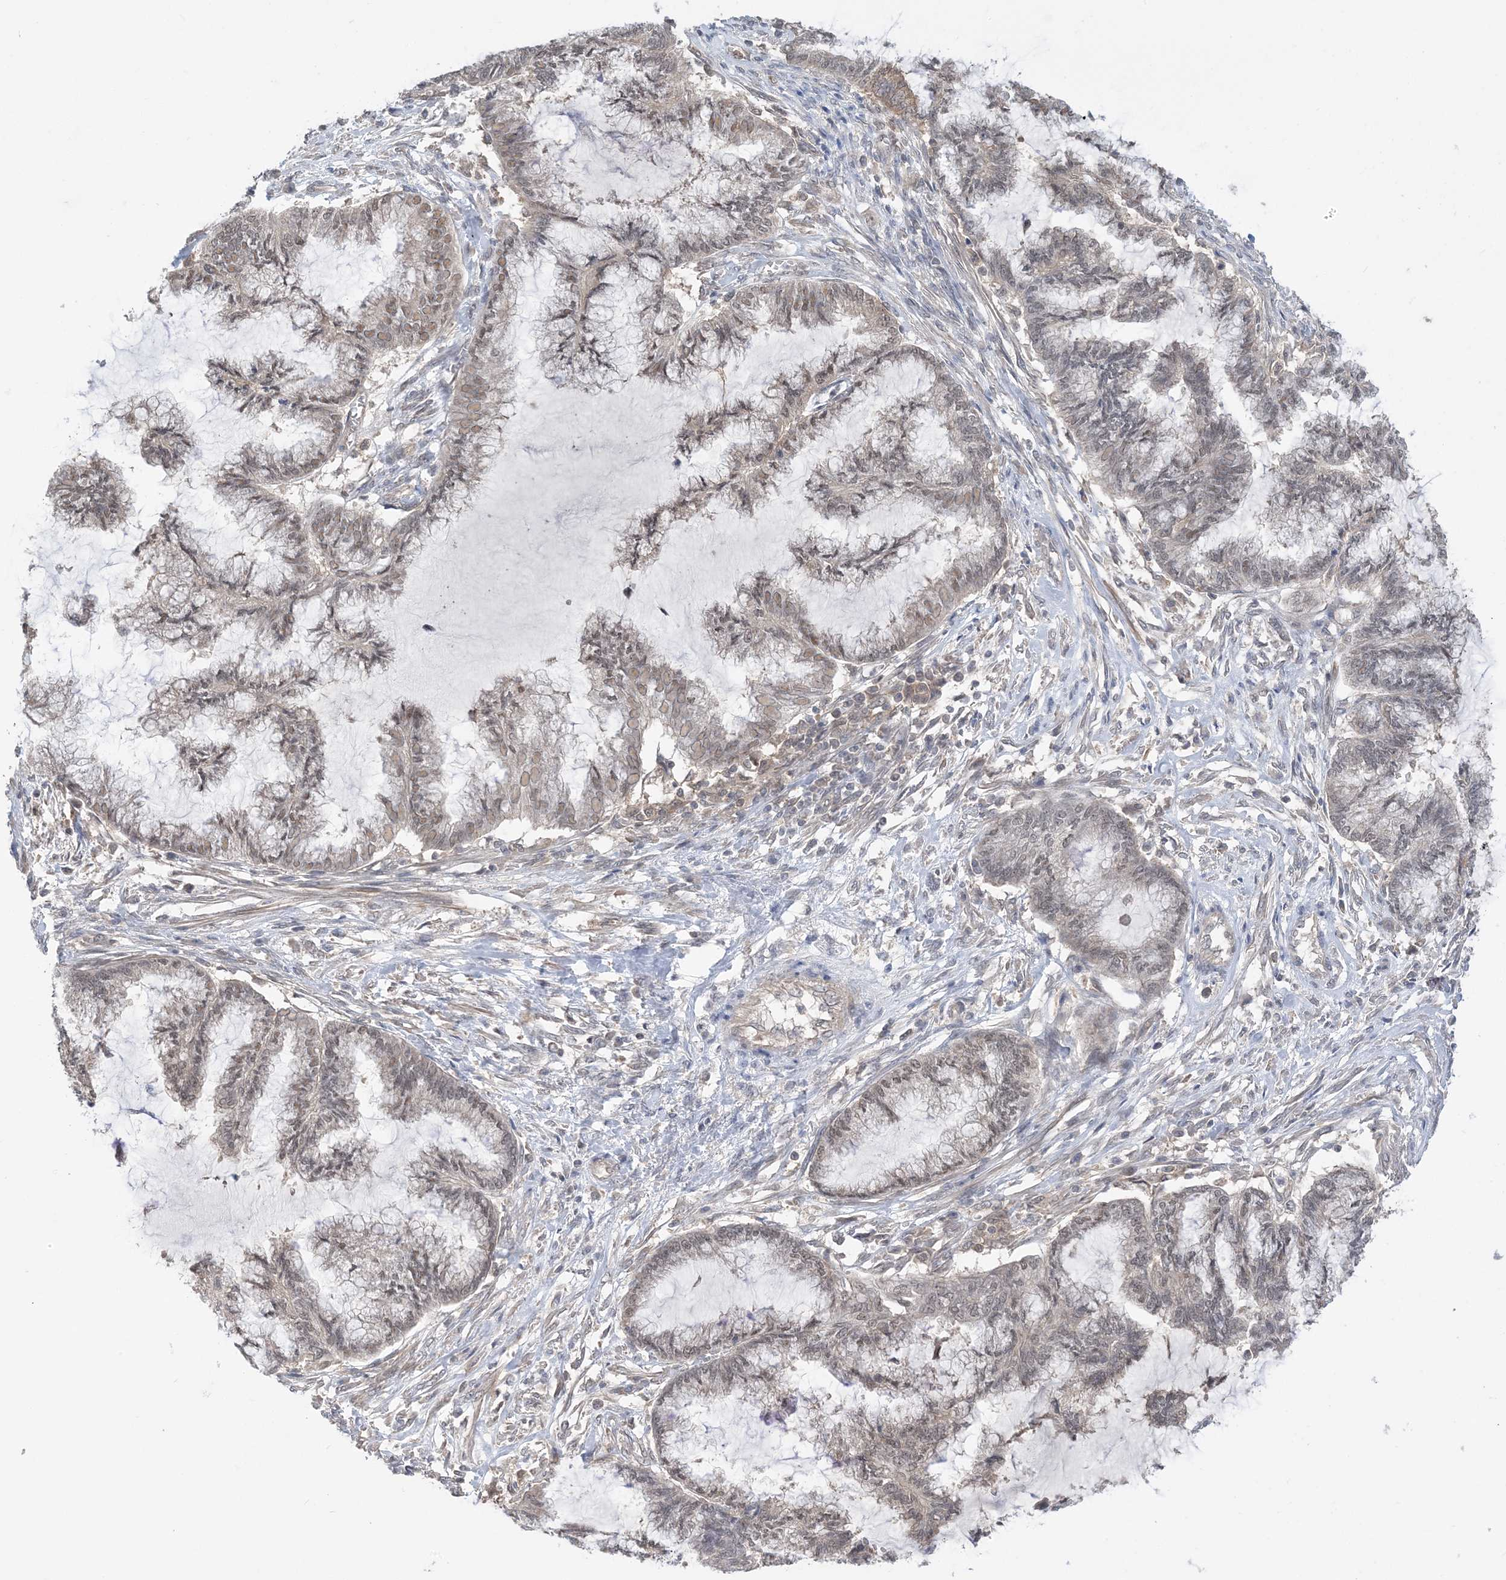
{"staining": {"intensity": "weak", "quantity": ">75%", "location": "nuclear"}, "tissue": "endometrial cancer", "cell_type": "Tumor cells", "image_type": "cancer", "snomed": [{"axis": "morphology", "description": "Adenocarcinoma, NOS"}, {"axis": "topography", "description": "Endometrium"}], "caption": "Endometrial cancer (adenocarcinoma) stained for a protein (brown) exhibits weak nuclear positive expression in about >75% of tumor cells.", "gene": "WDR26", "patient": {"sex": "female", "age": 86}}